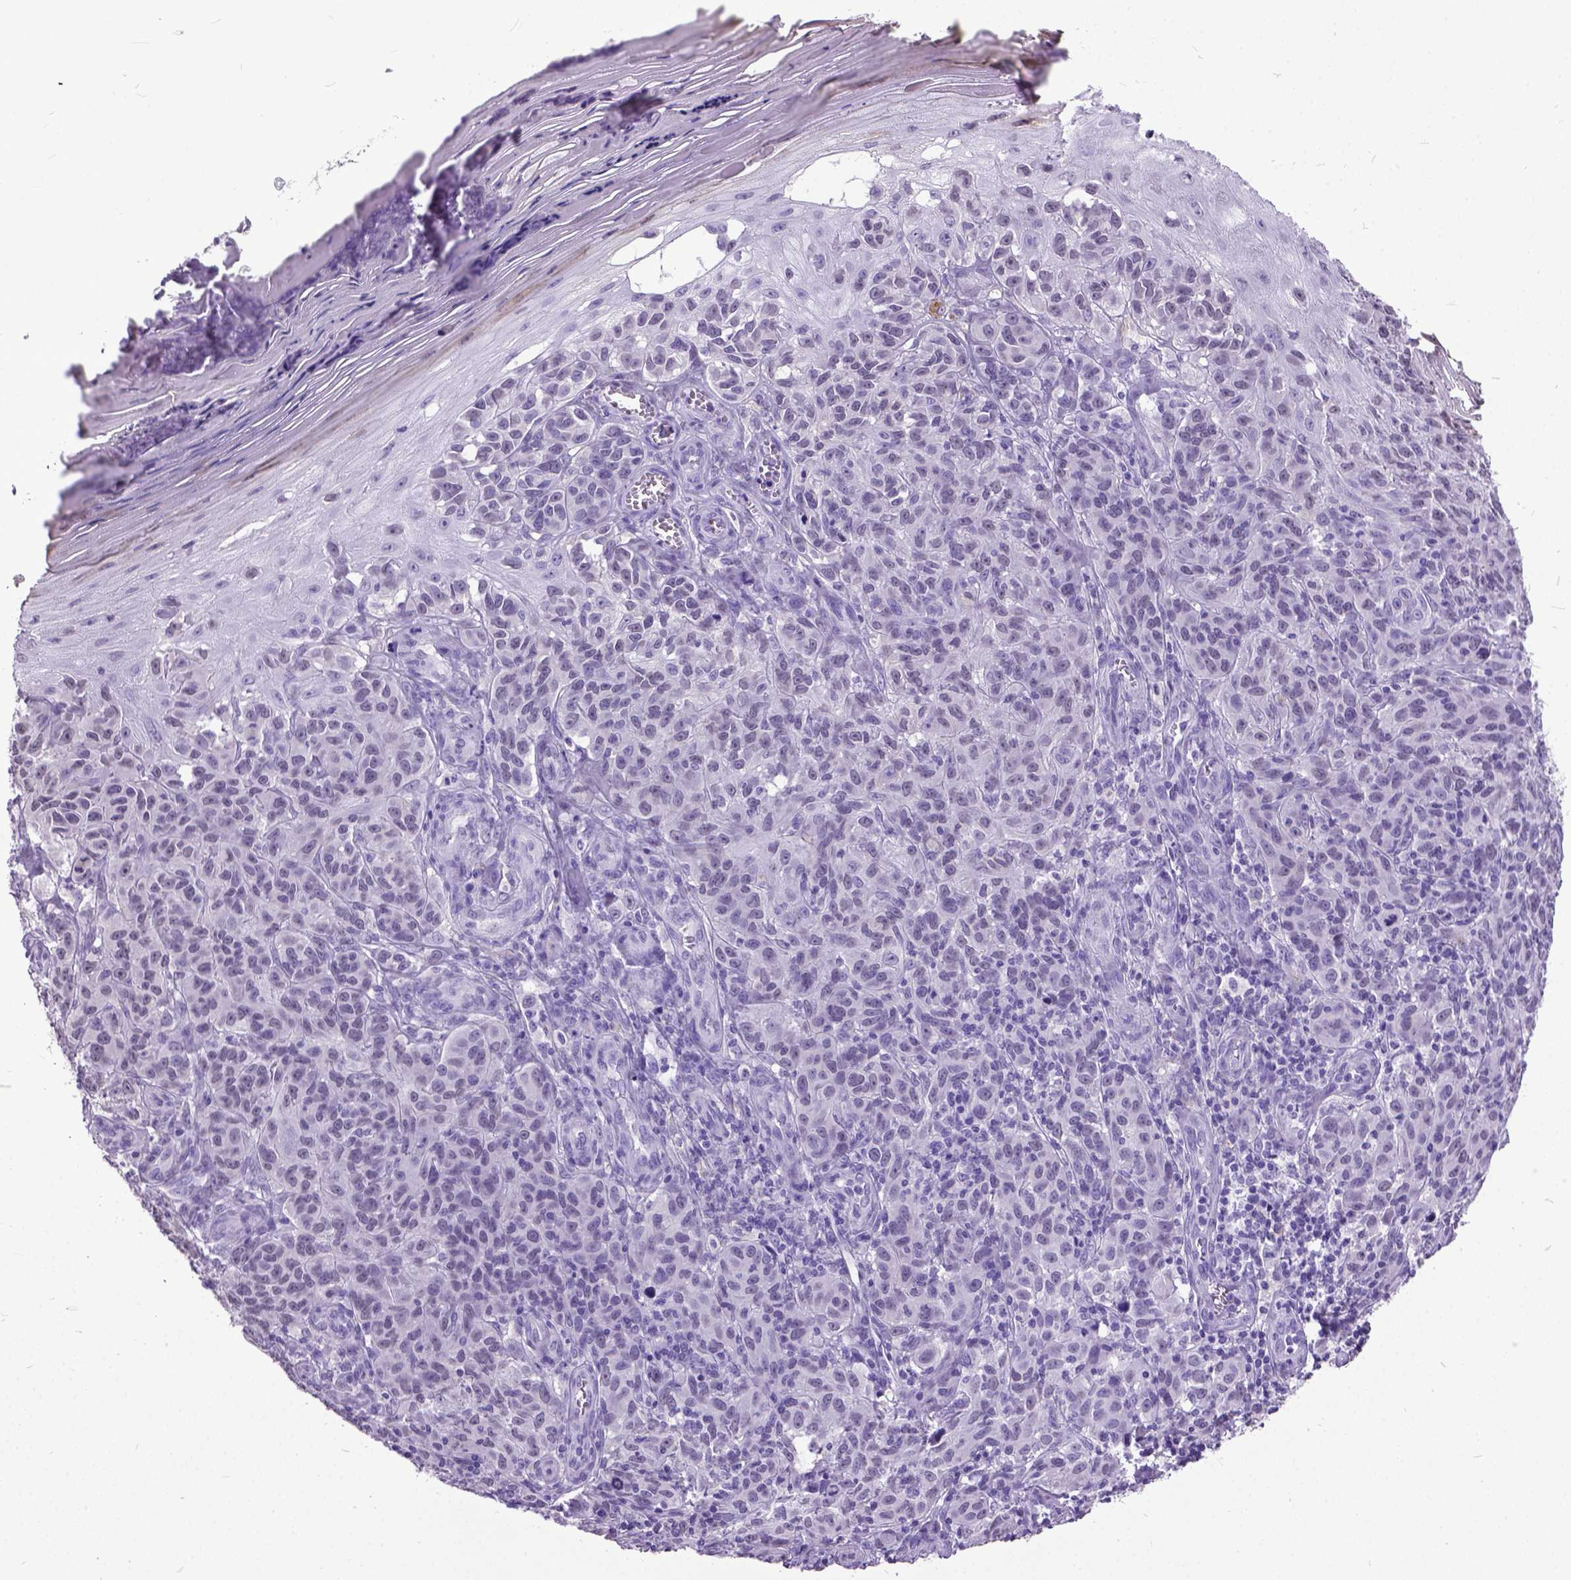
{"staining": {"intensity": "negative", "quantity": "none", "location": "none"}, "tissue": "melanoma", "cell_type": "Tumor cells", "image_type": "cancer", "snomed": [{"axis": "morphology", "description": "Malignant melanoma, NOS"}, {"axis": "topography", "description": "Skin"}], "caption": "A high-resolution photomicrograph shows immunohistochemistry (IHC) staining of melanoma, which demonstrates no significant expression in tumor cells. Brightfield microscopy of immunohistochemistry stained with DAB (brown) and hematoxylin (blue), captured at high magnification.", "gene": "MARCHF10", "patient": {"sex": "female", "age": 53}}